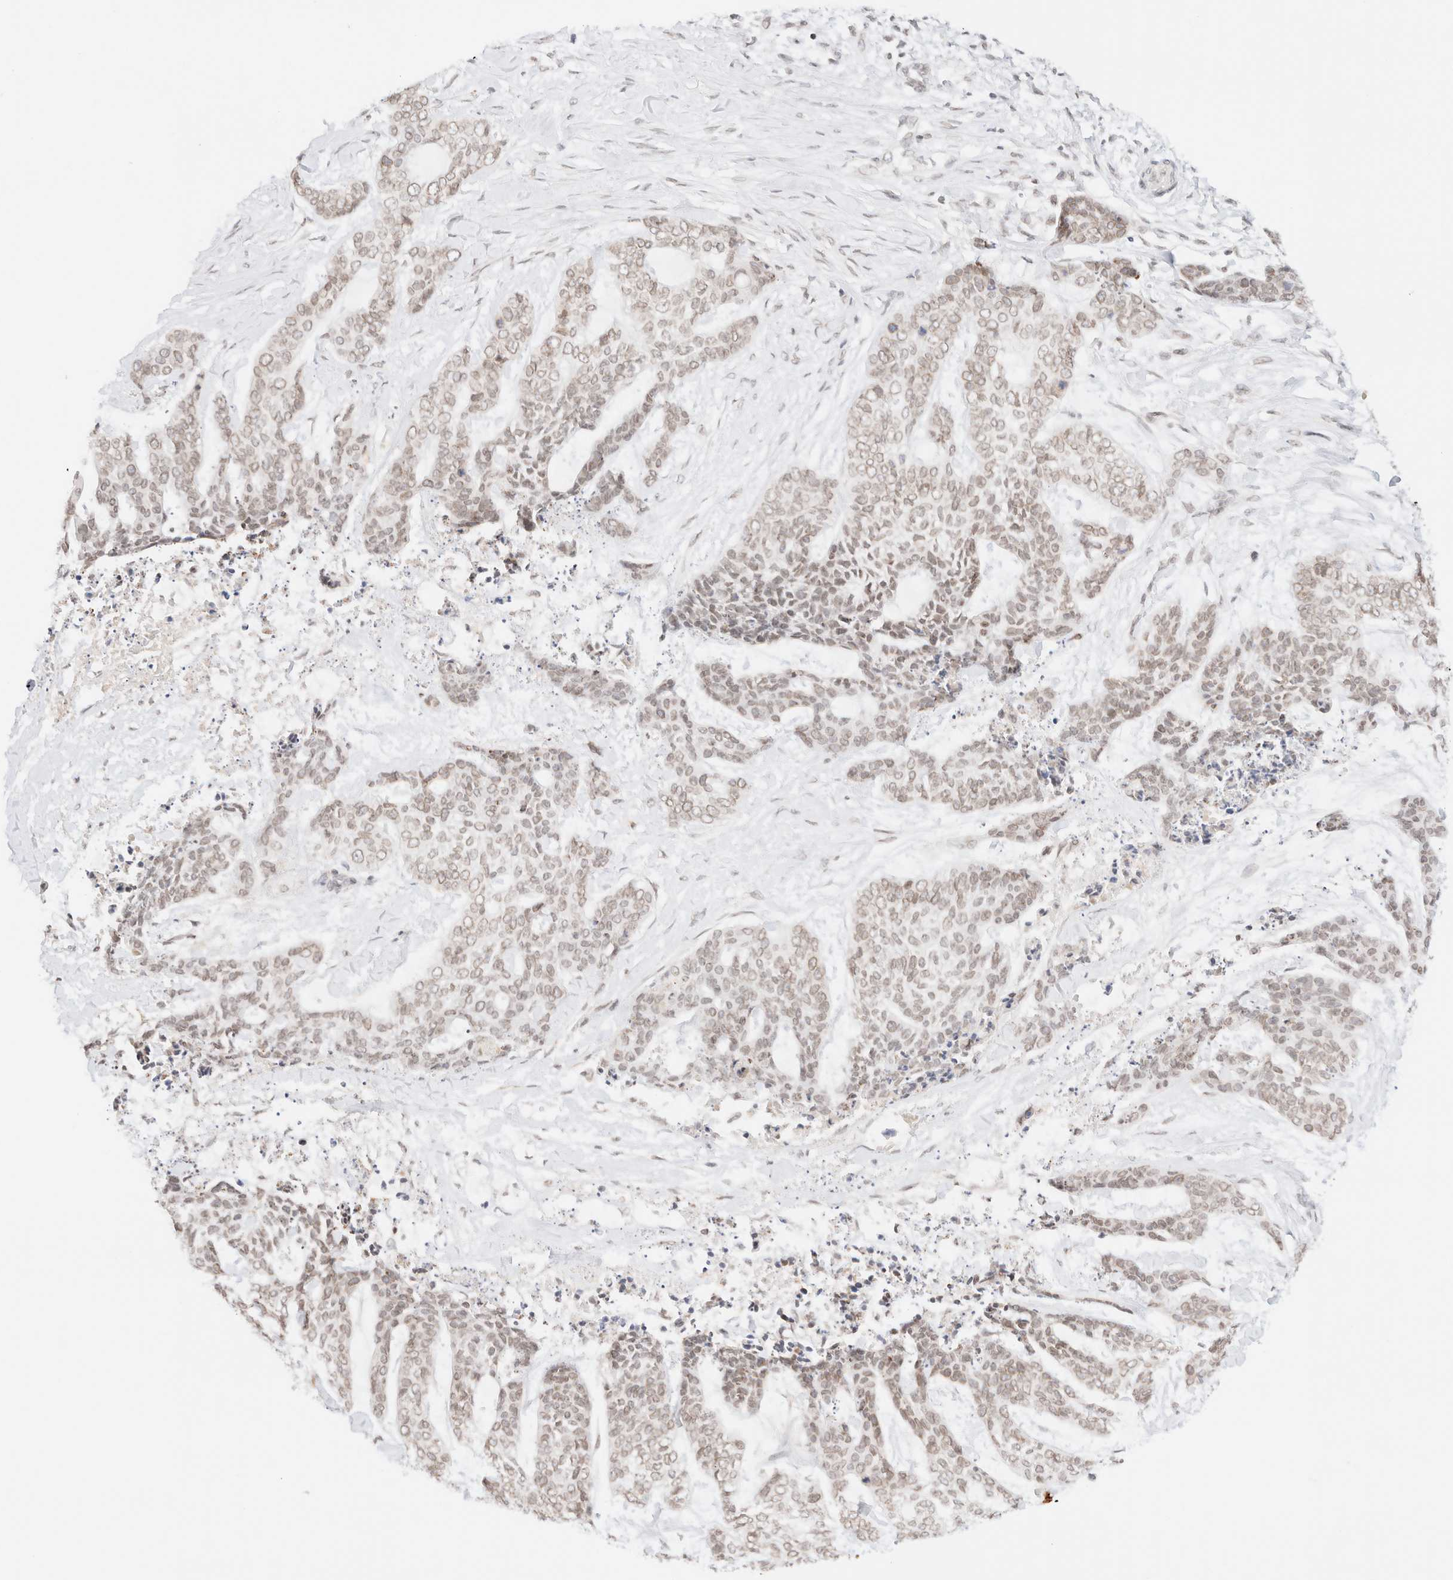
{"staining": {"intensity": "weak", "quantity": ">75%", "location": "nuclear"}, "tissue": "skin cancer", "cell_type": "Tumor cells", "image_type": "cancer", "snomed": [{"axis": "morphology", "description": "Basal cell carcinoma"}, {"axis": "topography", "description": "Skin"}], "caption": "Skin cancer (basal cell carcinoma) tissue reveals weak nuclear expression in about >75% of tumor cells, visualized by immunohistochemistry.", "gene": "ZNF770", "patient": {"sex": "female", "age": 64}}